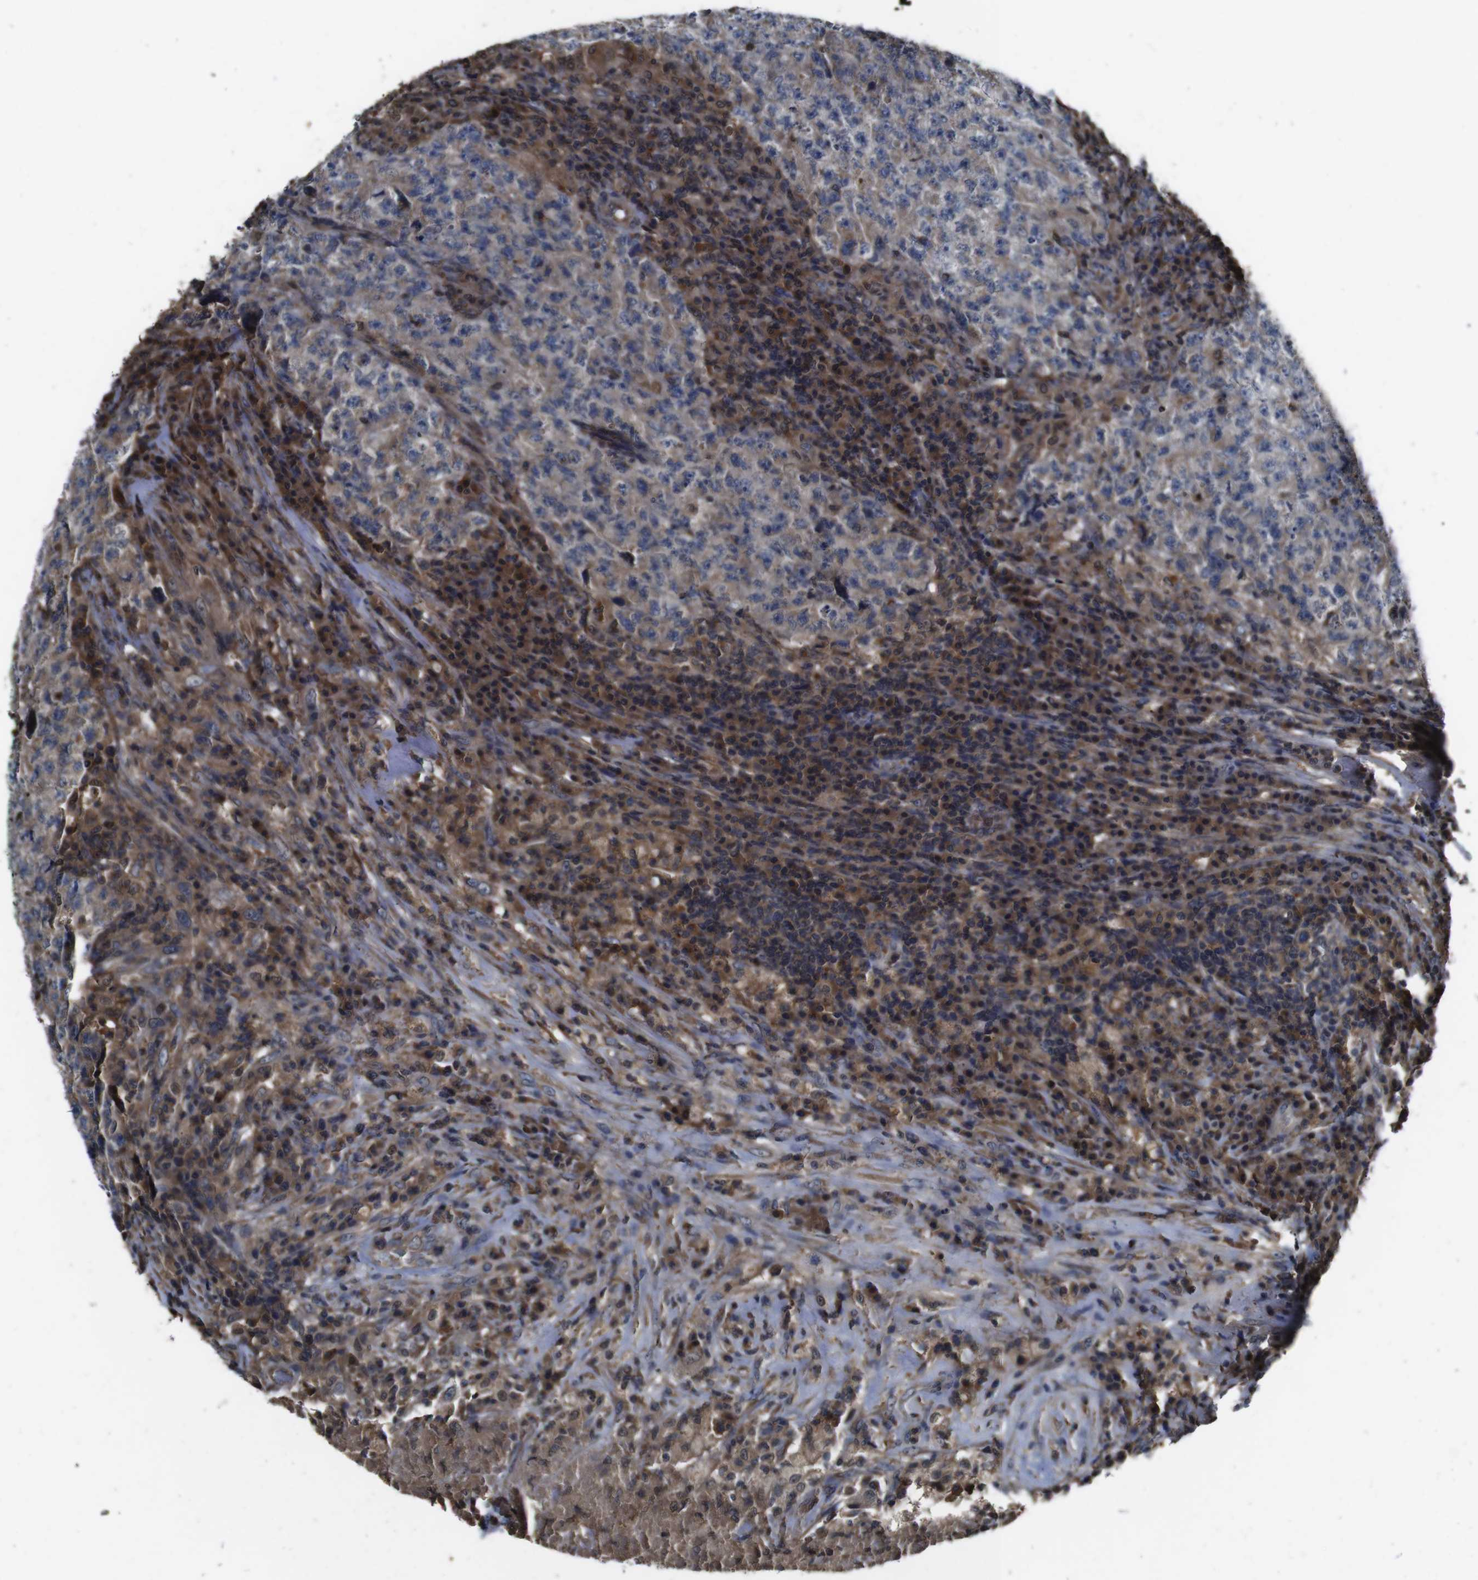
{"staining": {"intensity": "weak", "quantity": "25%-75%", "location": "cytoplasmic/membranous"}, "tissue": "testis cancer", "cell_type": "Tumor cells", "image_type": "cancer", "snomed": [{"axis": "morphology", "description": "Necrosis, NOS"}, {"axis": "morphology", "description": "Carcinoma, Embryonal, NOS"}, {"axis": "topography", "description": "Testis"}], "caption": "High-magnification brightfield microscopy of embryonal carcinoma (testis) stained with DAB (brown) and counterstained with hematoxylin (blue). tumor cells exhibit weak cytoplasmic/membranous staining is appreciated in approximately25%-75% of cells.", "gene": "CXCL11", "patient": {"sex": "male", "age": 19}}